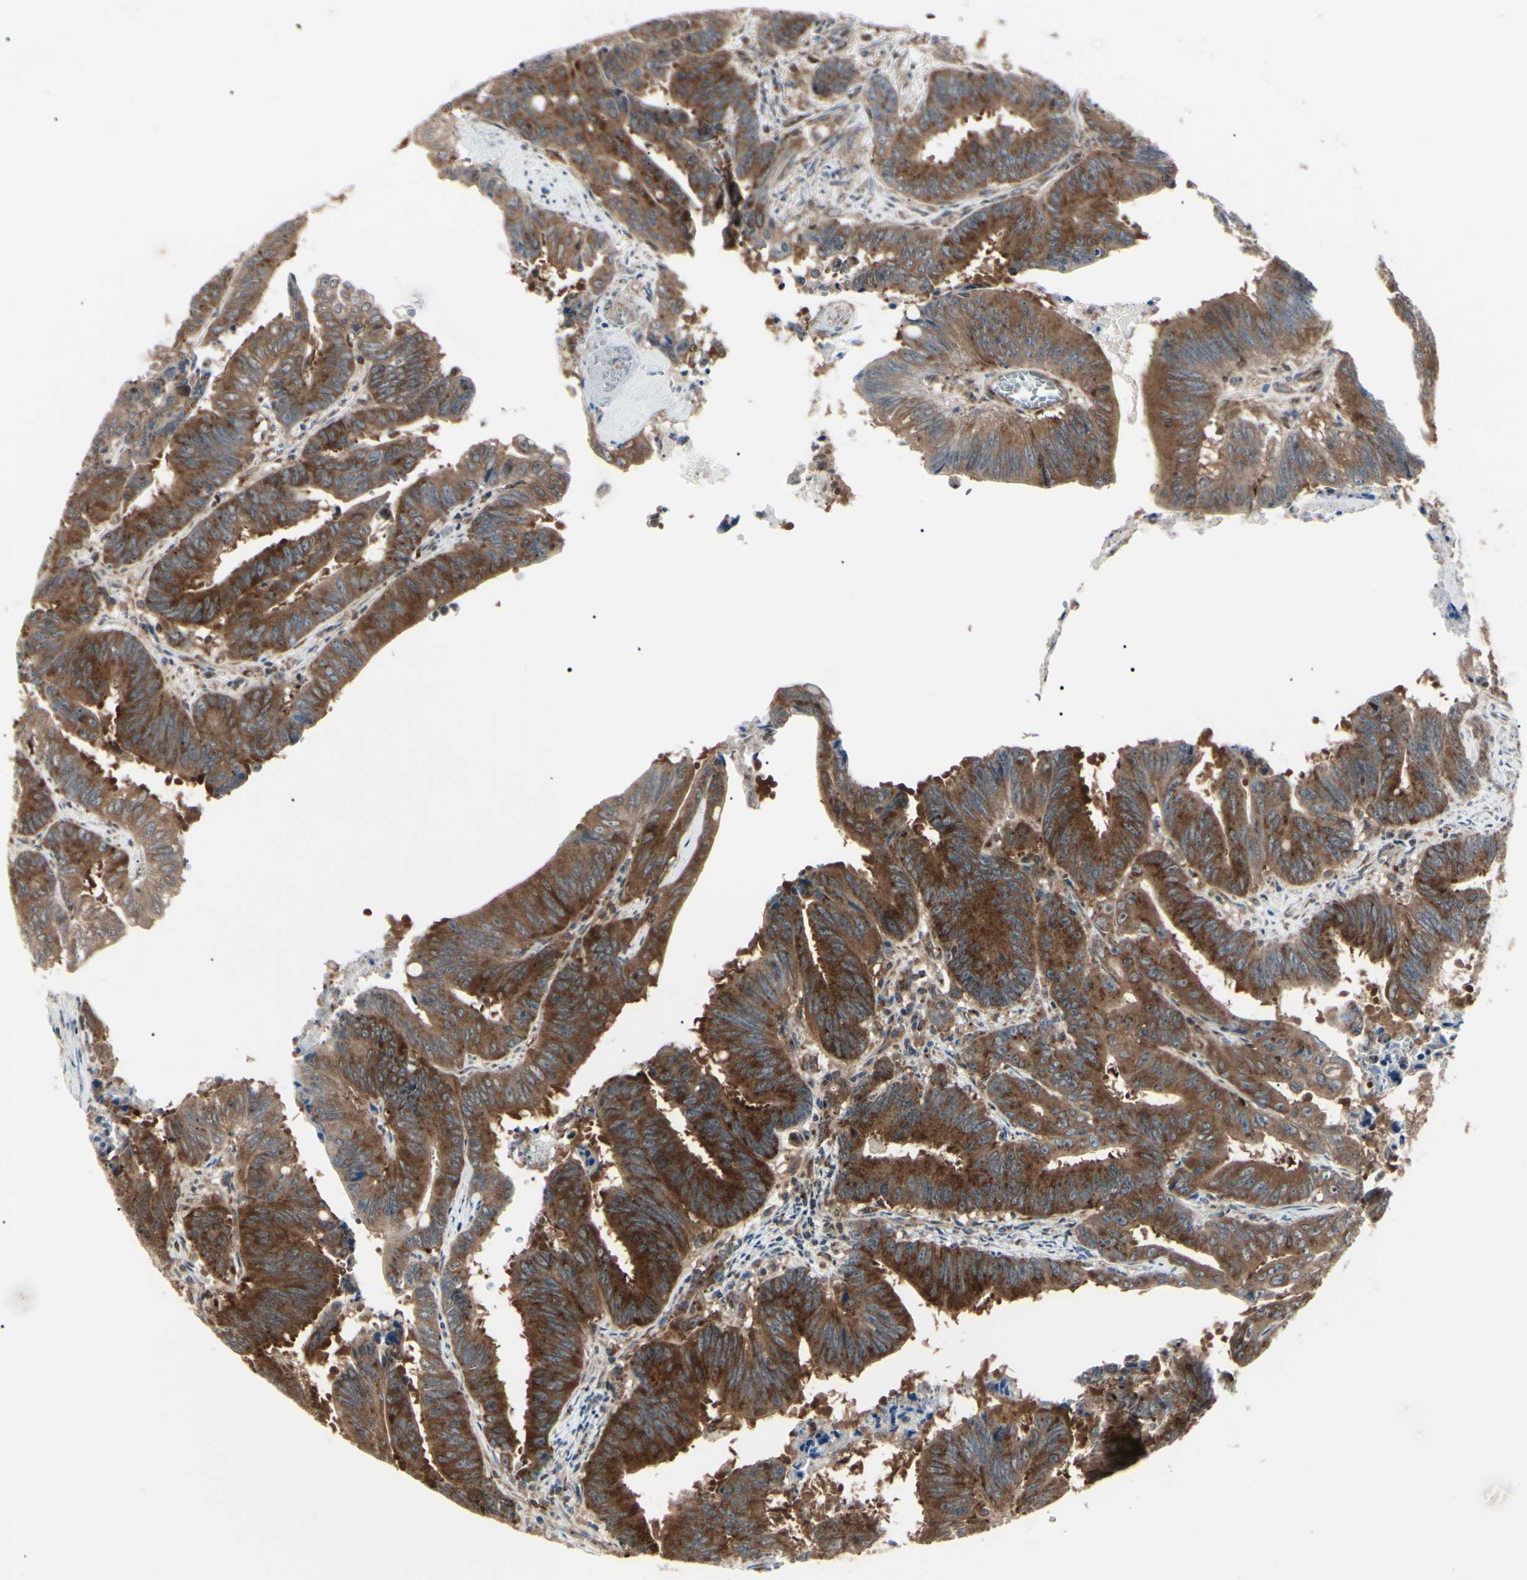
{"staining": {"intensity": "strong", "quantity": ">75%", "location": "cytoplasmic/membranous"}, "tissue": "colorectal cancer", "cell_type": "Tumor cells", "image_type": "cancer", "snomed": [{"axis": "morphology", "description": "Adenocarcinoma, NOS"}, {"axis": "topography", "description": "Colon"}], "caption": "Immunohistochemical staining of human colorectal cancer shows high levels of strong cytoplasmic/membranous expression in approximately >75% of tumor cells. The staining was performed using DAB (3,3'-diaminobenzidine) to visualize the protein expression in brown, while the nuclei were stained in blue with hematoxylin (Magnification: 20x).", "gene": "MAPRE1", "patient": {"sex": "male", "age": 45}}